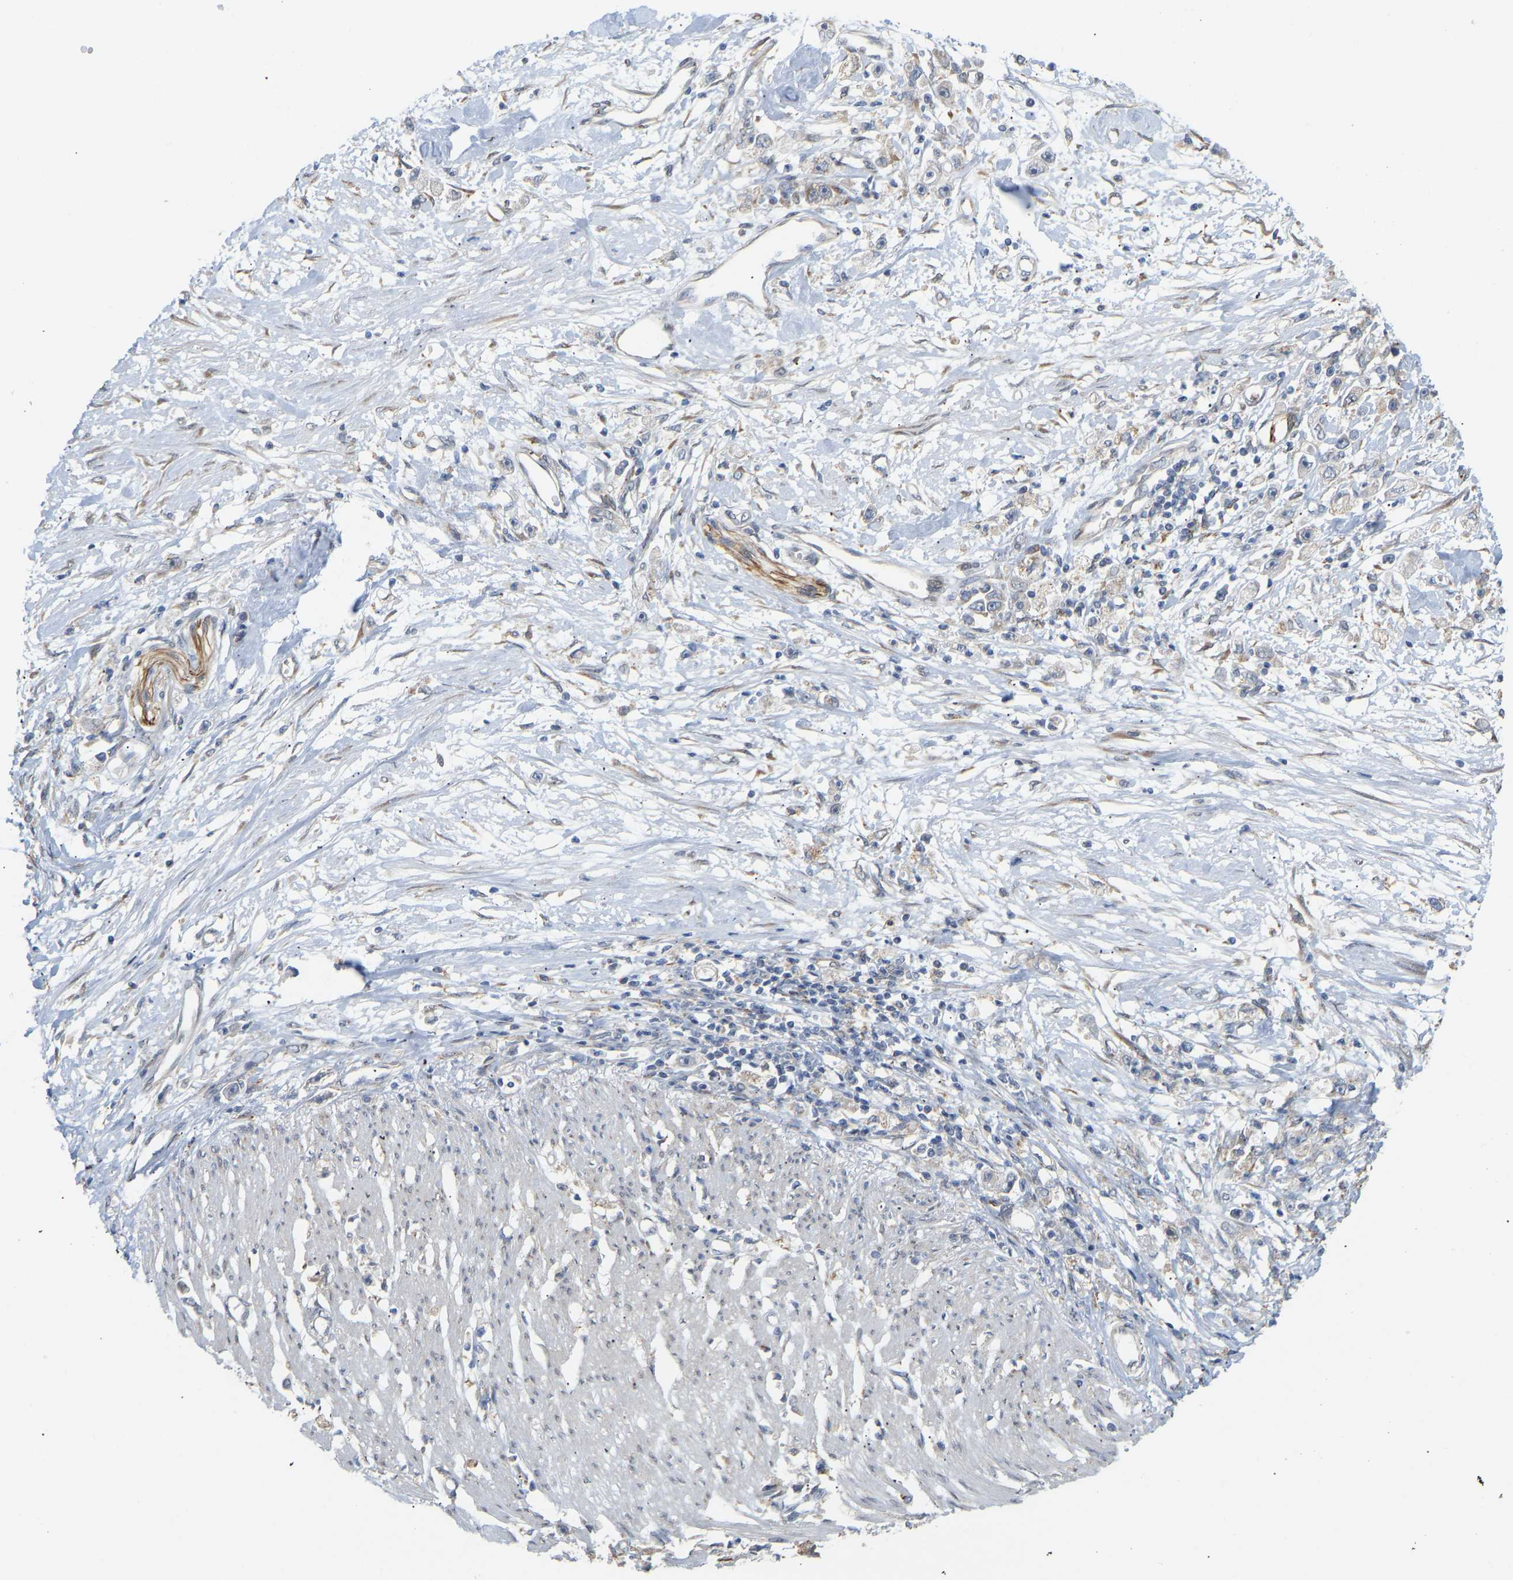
{"staining": {"intensity": "negative", "quantity": "none", "location": "none"}, "tissue": "stomach cancer", "cell_type": "Tumor cells", "image_type": "cancer", "snomed": [{"axis": "morphology", "description": "Adenocarcinoma, NOS"}, {"axis": "topography", "description": "Stomach"}], "caption": "Histopathology image shows no significant protein expression in tumor cells of stomach cancer (adenocarcinoma).", "gene": "BEND3", "patient": {"sex": "female", "age": 59}}